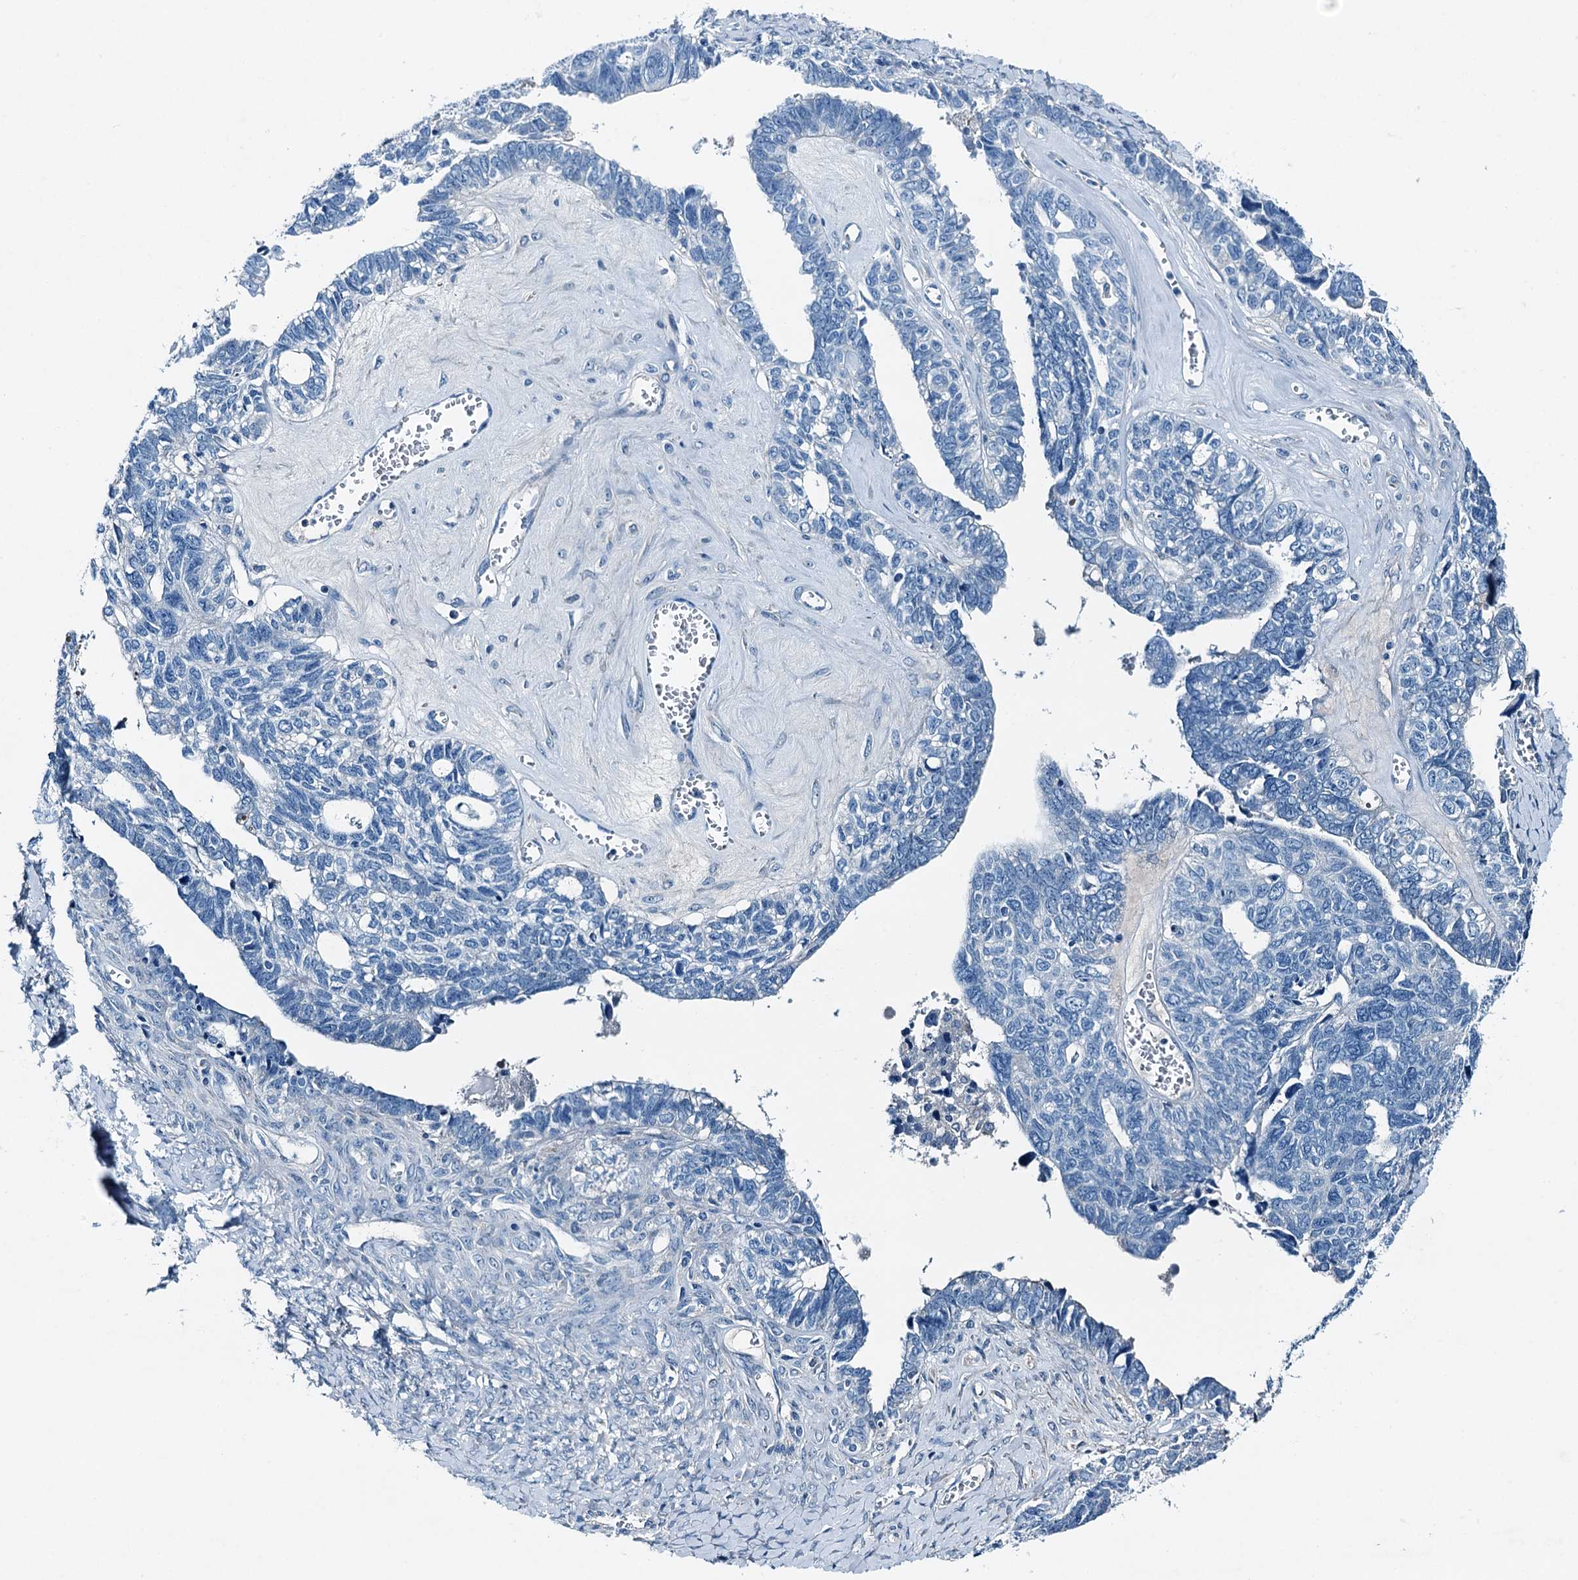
{"staining": {"intensity": "negative", "quantity": "none", "location": "none"}, "tissue": "ovarian cancer", "cell_type": "Tumor cells", "image_type": "cancer", "snomed": [{"axis": "morphology", "description": "Cystadenocarcinoma, serous, NOS"}, {"axis": "topography", "description": "Ovary"}], "caption": "High magnification brightfield microscopy of serous cystadenocarcinoma (ovarian) stained with DAB (3,3'-diaminobenzidine) (brown) and counterstained with hematoxylin (blue): tumor cells show no significant positivity. (Brightfield microscopy of DAB immunohistochemistry at high magnification).", "gene": "RAB3IL1", "patient": {"sex": "female", "age": 79}}